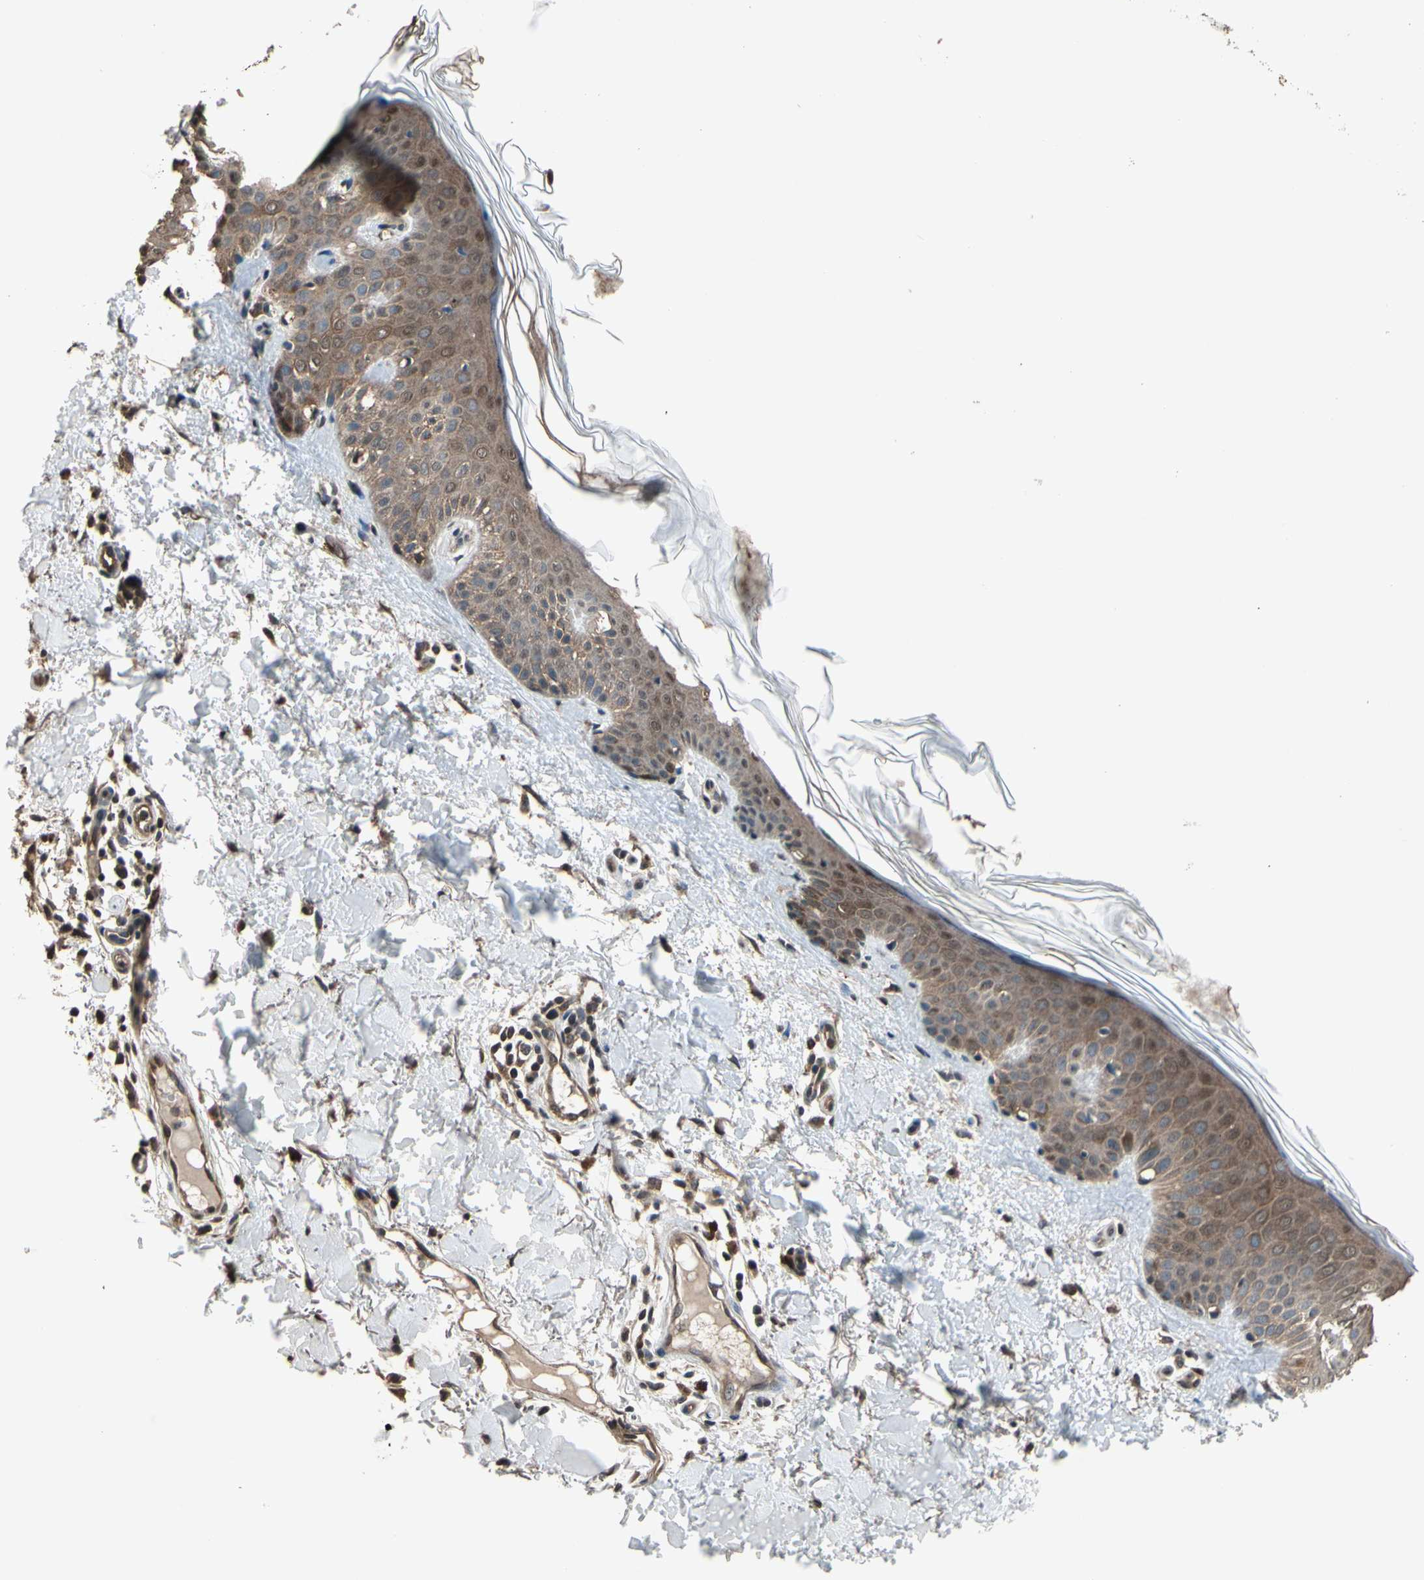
{"staining": {"intensity": "moderate", "quantity": ">75%", "location": "cytoplasmic/membranous"}, "tissue": "skin", "cell_type": "Fibroblasts", "image_type": "normal", "snomed": [{"axis": "morphology", "description": "Normal tissue, NOS"}, {"axis": "topography", "description": "Skin"}], "caption": "High-power microscopy captured an immunohistochemistry photomicrograph of unremarkable skin, revealing moderate cytoplasmic/membranous positivity in about >75% of fibroblasts.", "gene": "PNPLA7", "patient": {"sex": "male", "age": 67}}